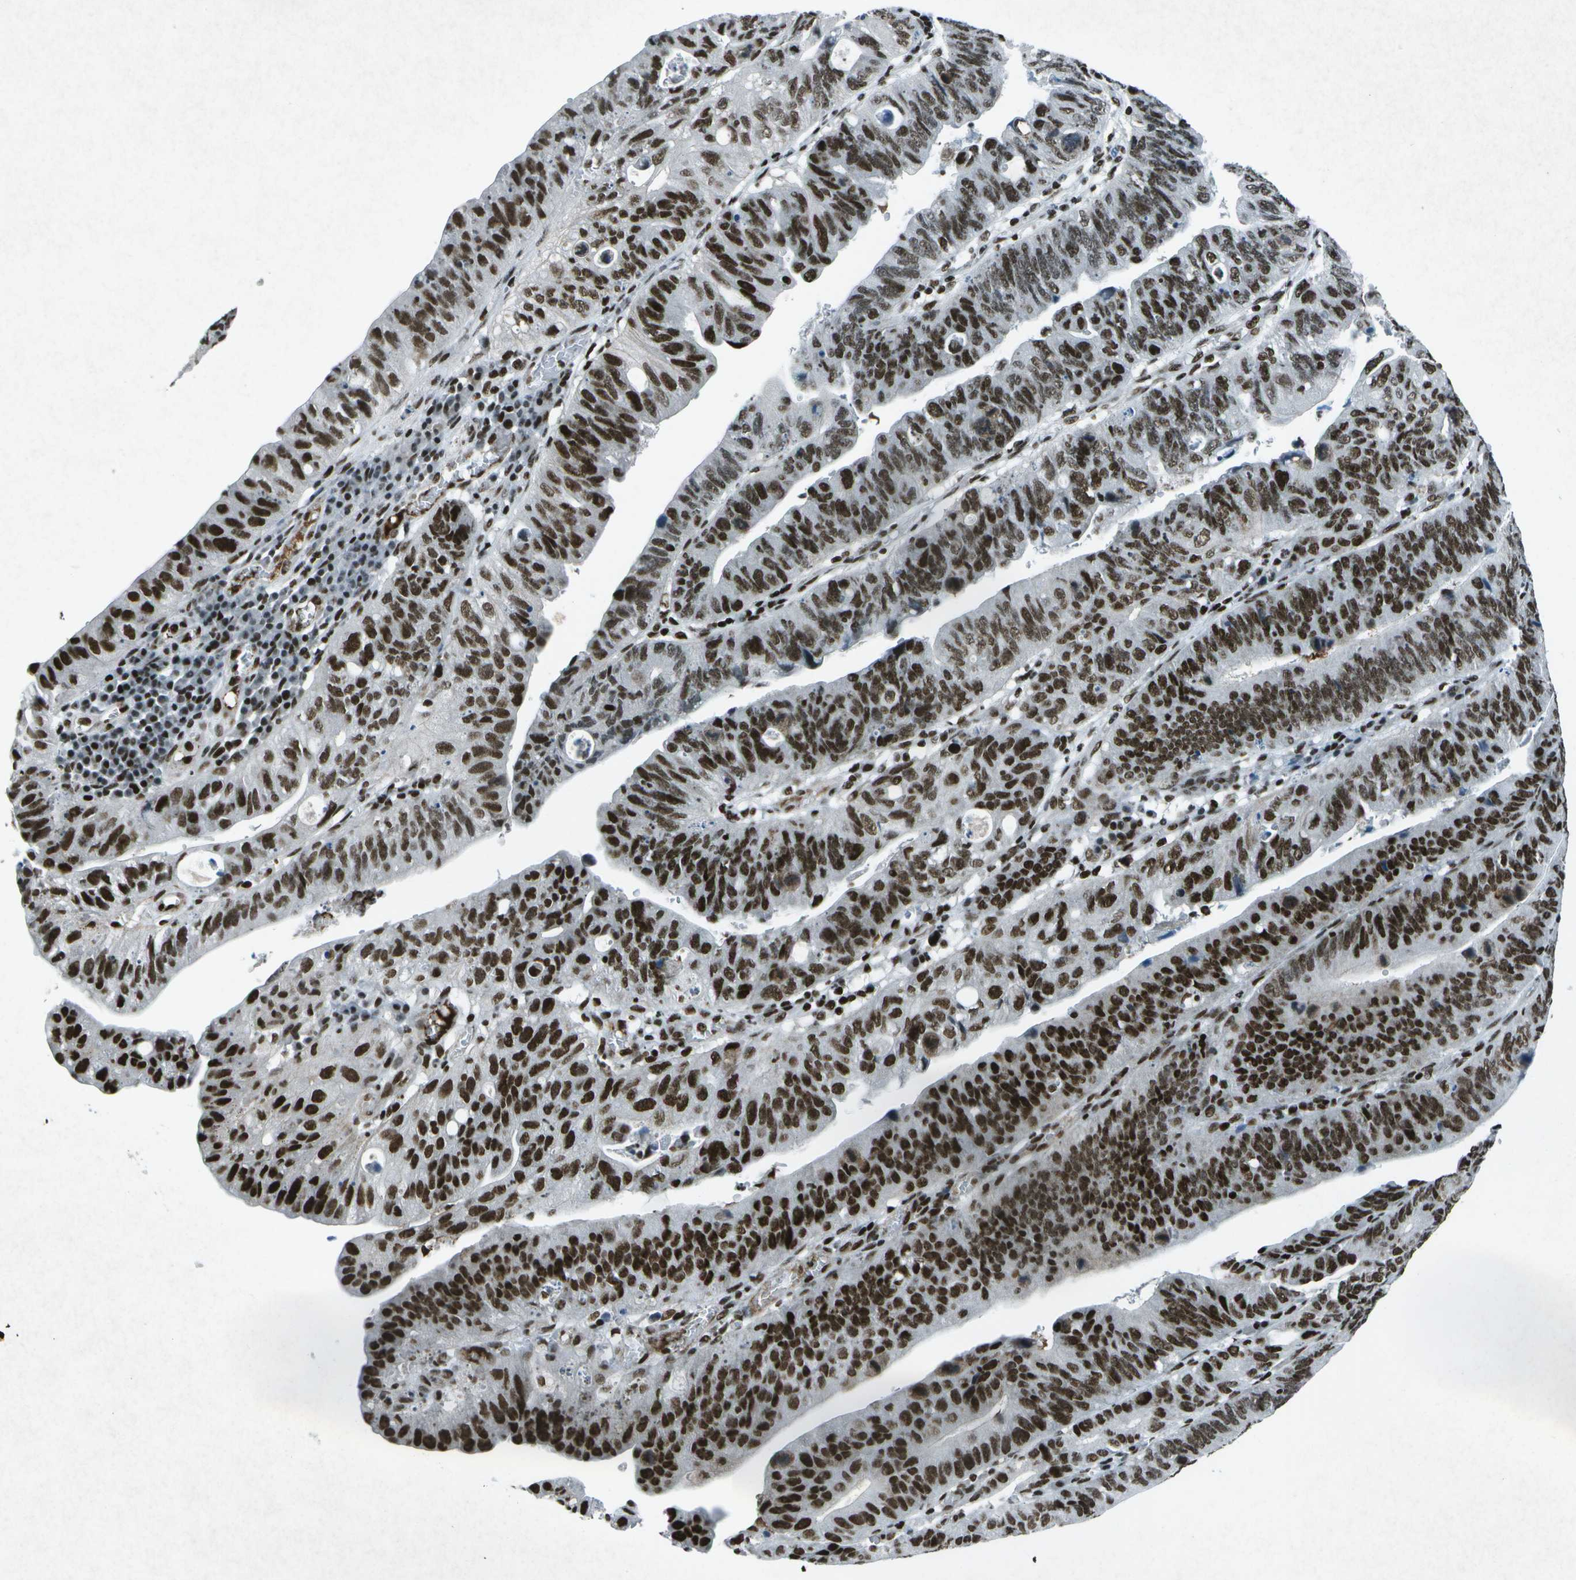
{"staining": {"intensity": "strong", "quantity": ">75%", "location": "nuclear"}, "tissue": "stomach cancer", "cell_type": "Tumor cells", "image_type": "cancer", "snomed": [{"axis": "morphology", "description": "Adenocarcinoma, NOS"}, {"axis": "topography", "description": "Stomach"}], "caption": "An IHC histopathology image of neoplastic tissue is shown. Protein staining in brown highlights strong nuclear positivity in stomach adenocarcinoma within tumor cells.", "gene": "MTA2", "patient": {"sex": "male", "age": 59}}